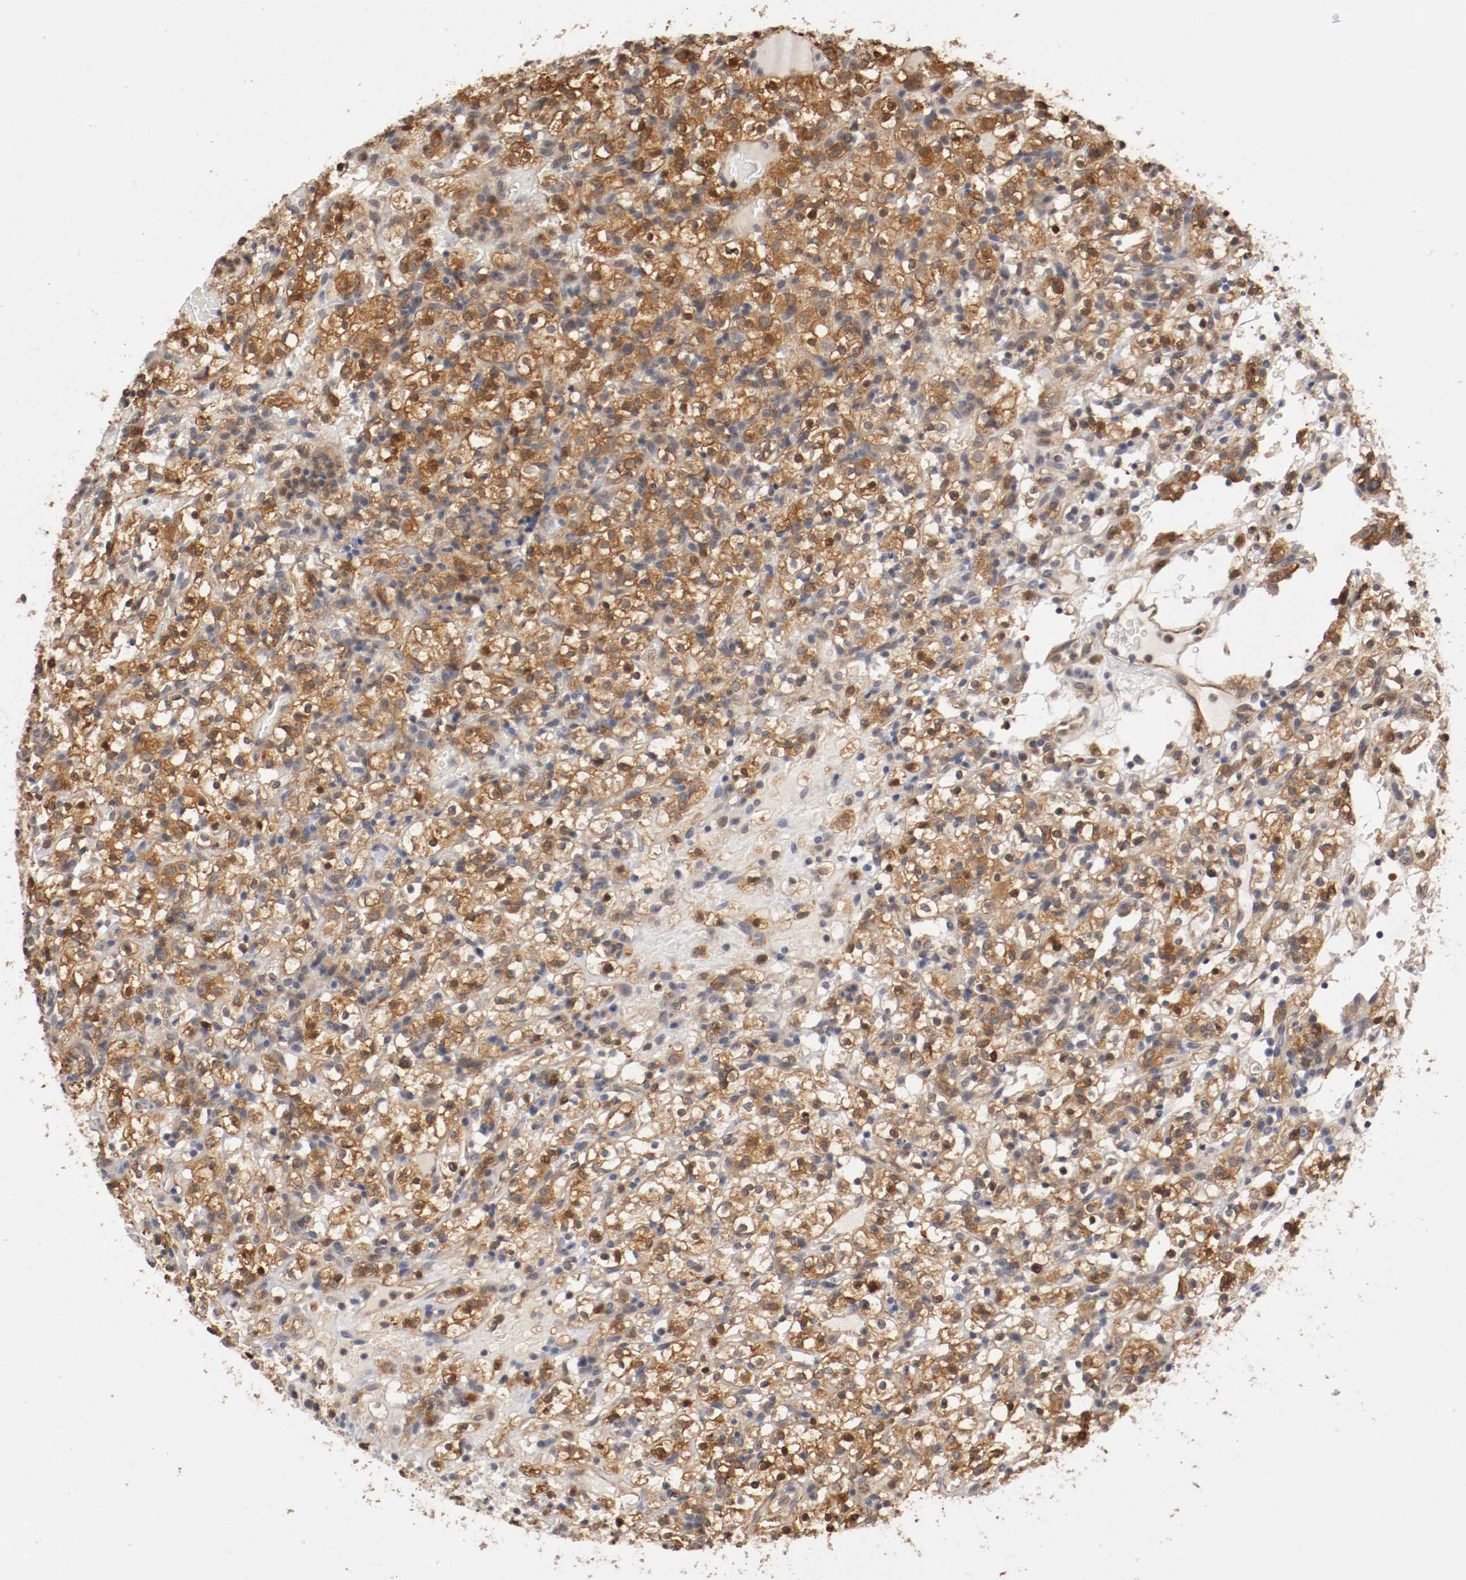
{"staining": {"intensity": "moderate", "quantity": ">75%", "location": "cytoplasmic/membranous"}, "tissue": "renal cancer", "cell_type": "Tumor cells", "image_type": "cancer", "snomed": [{"axis": "morphology", "description": "Normal tissue, NOS"}, {"axis": "morphology", "description": "Adenocarcinoma, NOS"}, {"axis": "topography", "description": "Kidney"}], "caption": "This photomicrograph displays immunohistochemistry staining of human renal adenocarcinoma, with medium moderate cytoplasmic/membranous staining in about >75% of tumor cells.", "gene": "RBM23", "patient": {"sex": "female", "age": 72}}